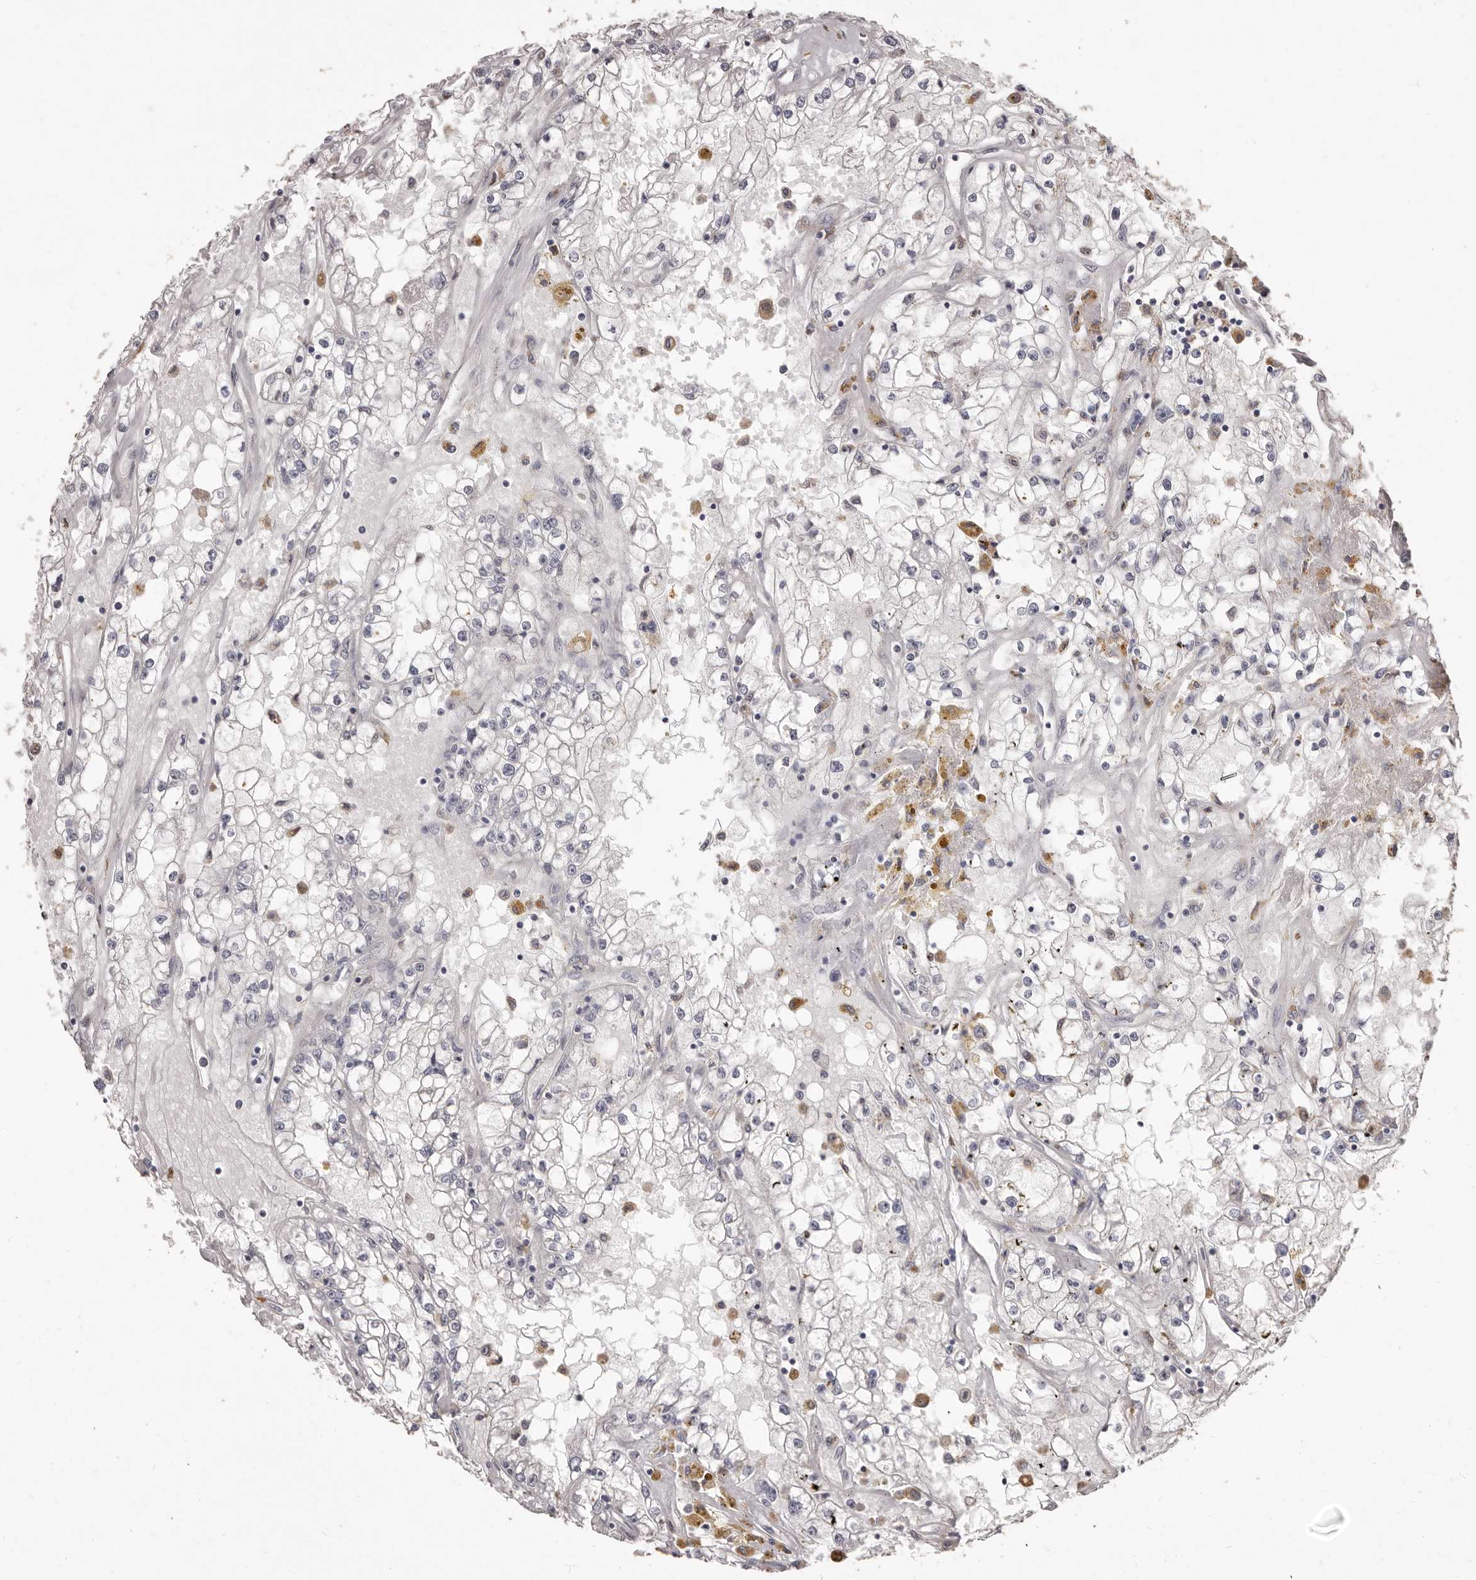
{"staining": {"intensity": "negative", "quantity": "none", "location": "none"}, "tissue": "renal cancer", "cell_type": "Tumor cells", "image_type": "cancer", "snomed": [{"axis": "morphology", "description": "Adenocarcinoma, NOS"}, {"axis": "topography", "description": "Kidney"}], "caption": "Tumor cells are negative for brown protein staining in renal cancer.", "gene": "PRSS27", "patient": {"sex": "male", "age": 56}}